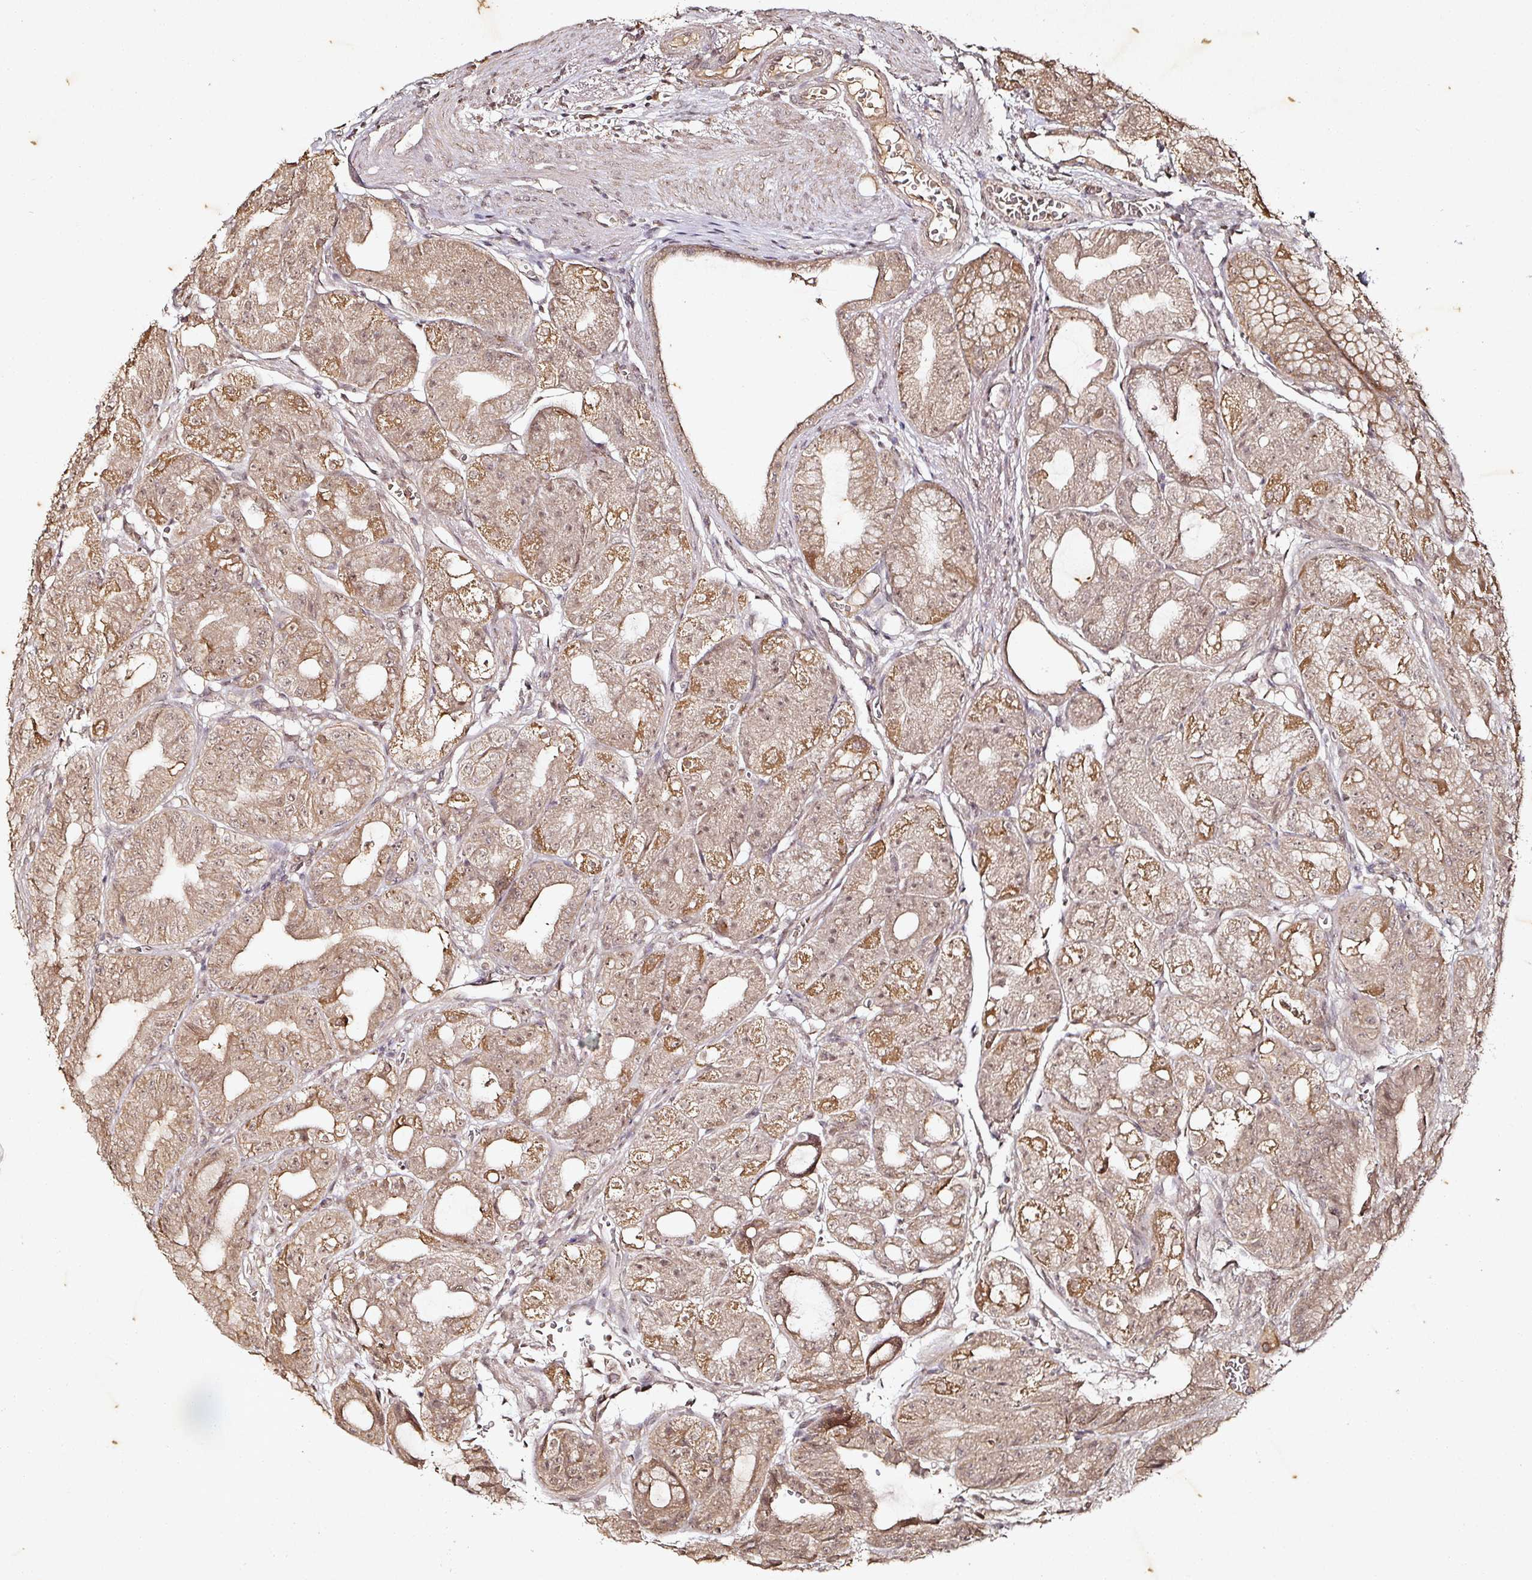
{"staining": {"intensity": "moderate", "quantity": ">75%", "location": "cytoplasmic/membranous"}, "tissue": "stomach", "cell_type": "Glandular cells", "image_type": "normal", "snomed": [{"axis": "morphology", "description": "Normal tissue, NOS"}, {"axis": "topography", "description": "Stomach, upper"}, {"axis": "topography", "description": "Stomach, lower"}], "caption": "High-magnification brightfield microscopy of benign stomach stained with DAB (brown) and counterstained with hematoxylin (blue). glandular cells exhibit moderate cytoplasmic/membranous staining is appreciated in approximately>75% of cells.", "gene": "CAPN5", "patient": {"sex": "male", "age": 71}}